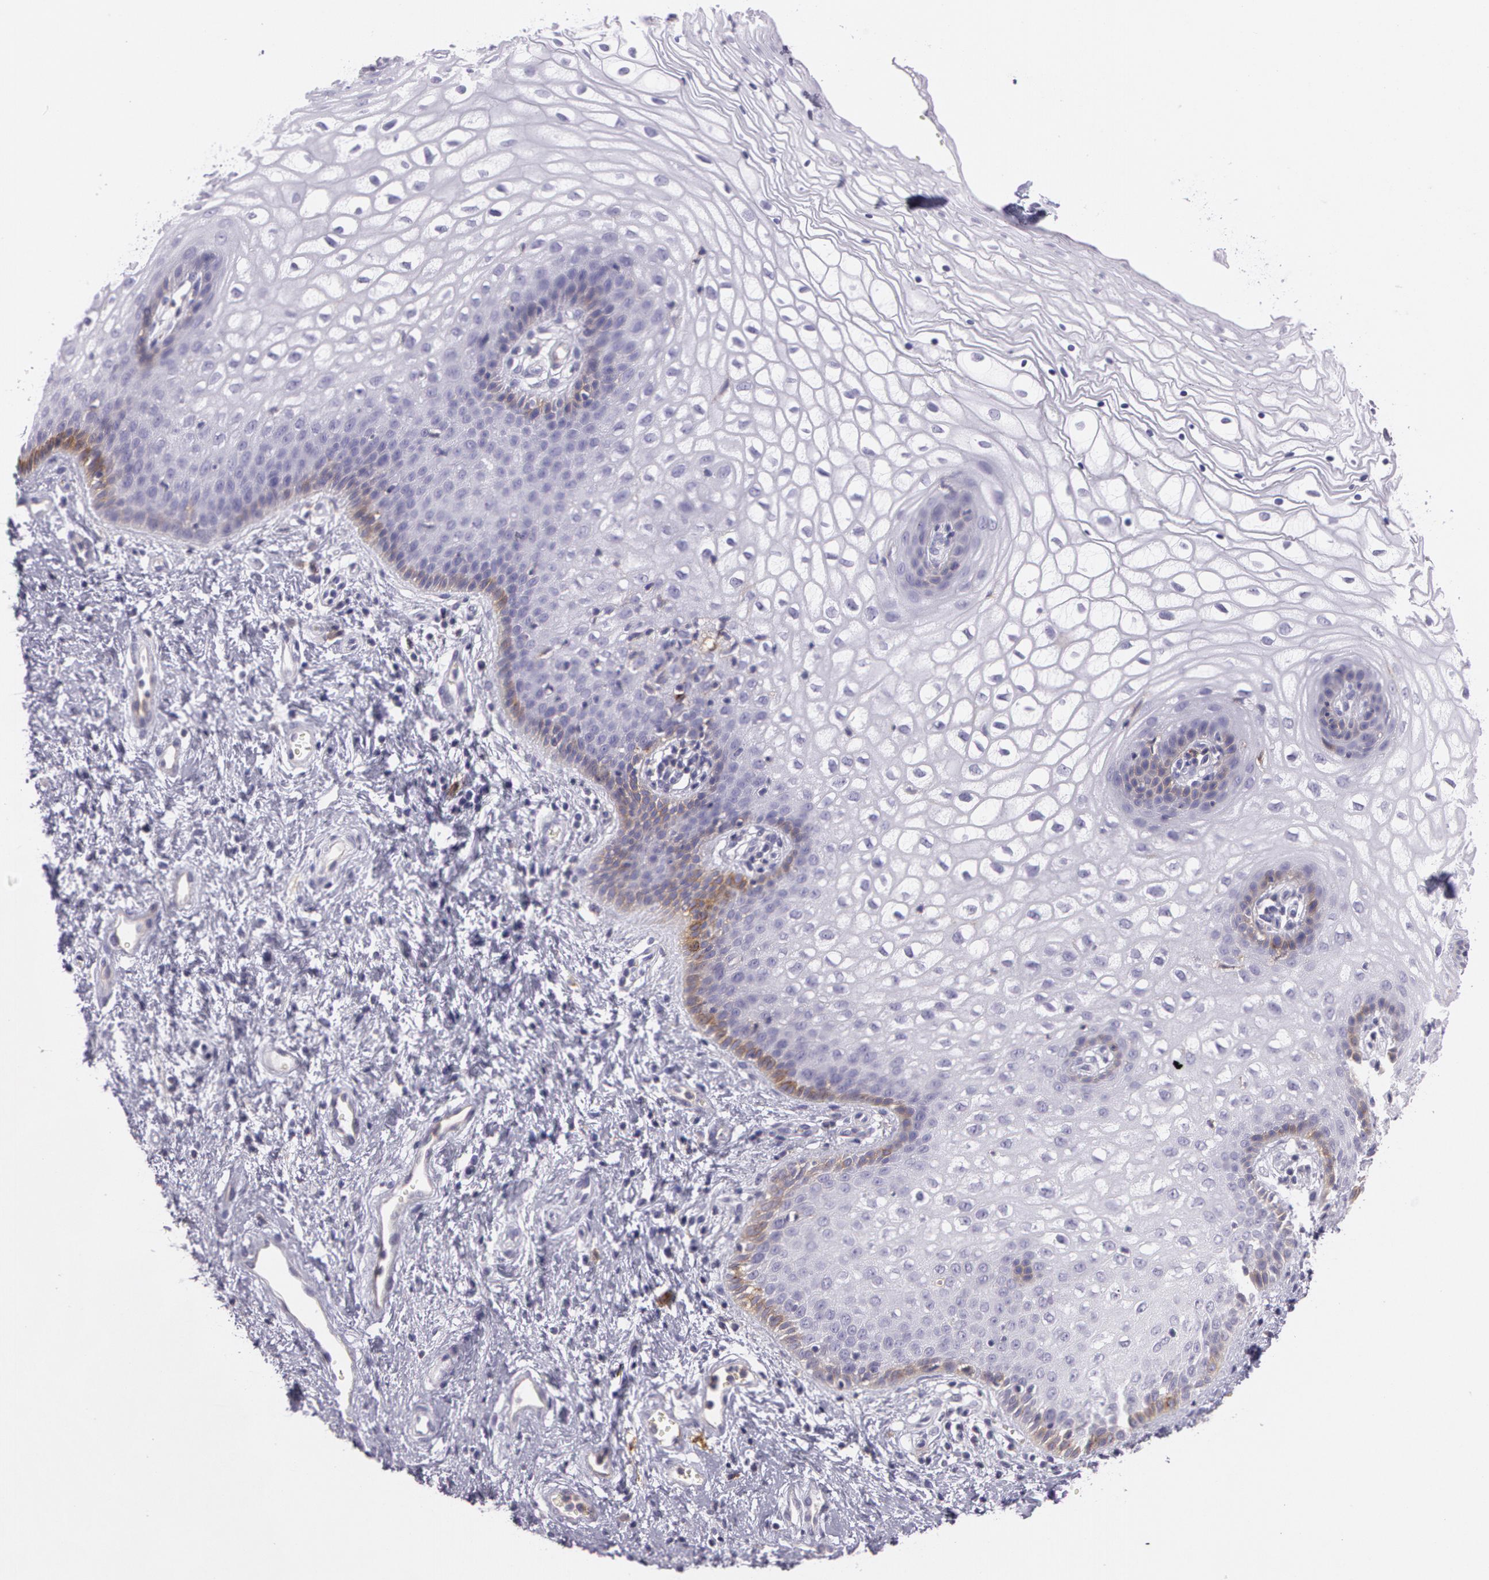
{"staining": {"intensity": "weak", "quantity": "<25%", "location": "cytoplasmic/membranous"}, "tissue": "vagina", "cell_type": "Squamous epithelial cells", "image_type": "normal", "snomed": [{"axis": "morphology", "description": "Normal tissue, NOS"}, {"axis": "topography", "description": "Vagina"}], "caption": "Histopathology image shows no protein positivity in squamous epithelial cells of benign vagina. (Stains: DAB IHC with hematoxylin counter stain, Microscopy: brightfield microscopy at high magnification).", "gene": "LY75", "patient": {"sex": "female", "age": 34}}